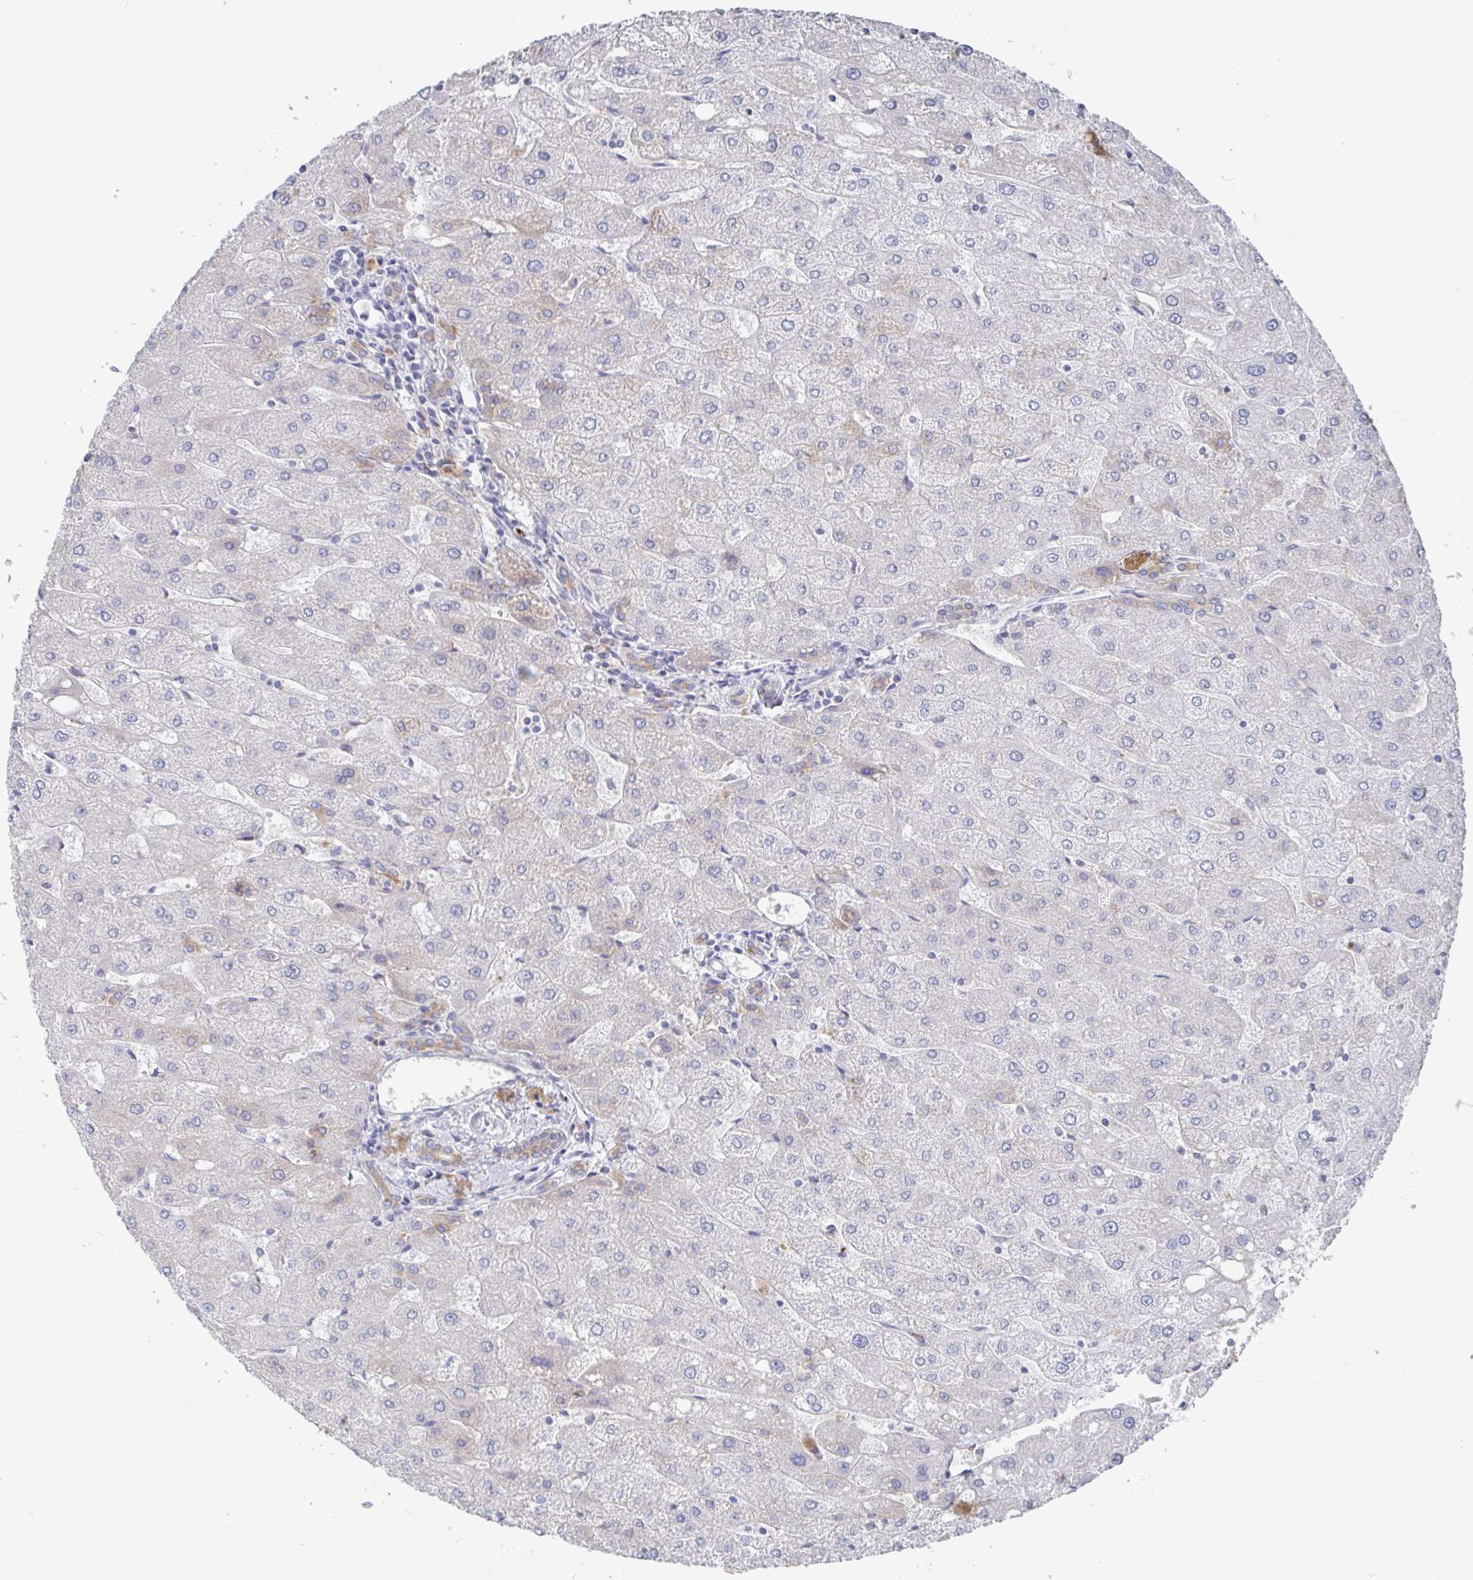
{"staining": {"intensity": "weak", "quantity": "<25%", "location": "cytoplasmic/membranous"}, "tissue": "liver", "cell_type": "Cholangiocytes", "image_type": "normal", "snomed": [{"axis": "morphology", "description": "Normal tissue, NOS"}, {"axis": "topography", "description": "Liver"}], "caption": "High magnification brightfield microscopy of benign liver stained with DAB (3,3'-diaminobenzidine) (brown) and counterstained with hematoxylin (blue): cholangiocytes show no significant staining. (Brightfield microscopy of DAB (3,3'-diaminobenzidine) IHC at high magnification).", "gene": "GPR148", "patient": {"sex": "male", "age": 67}}